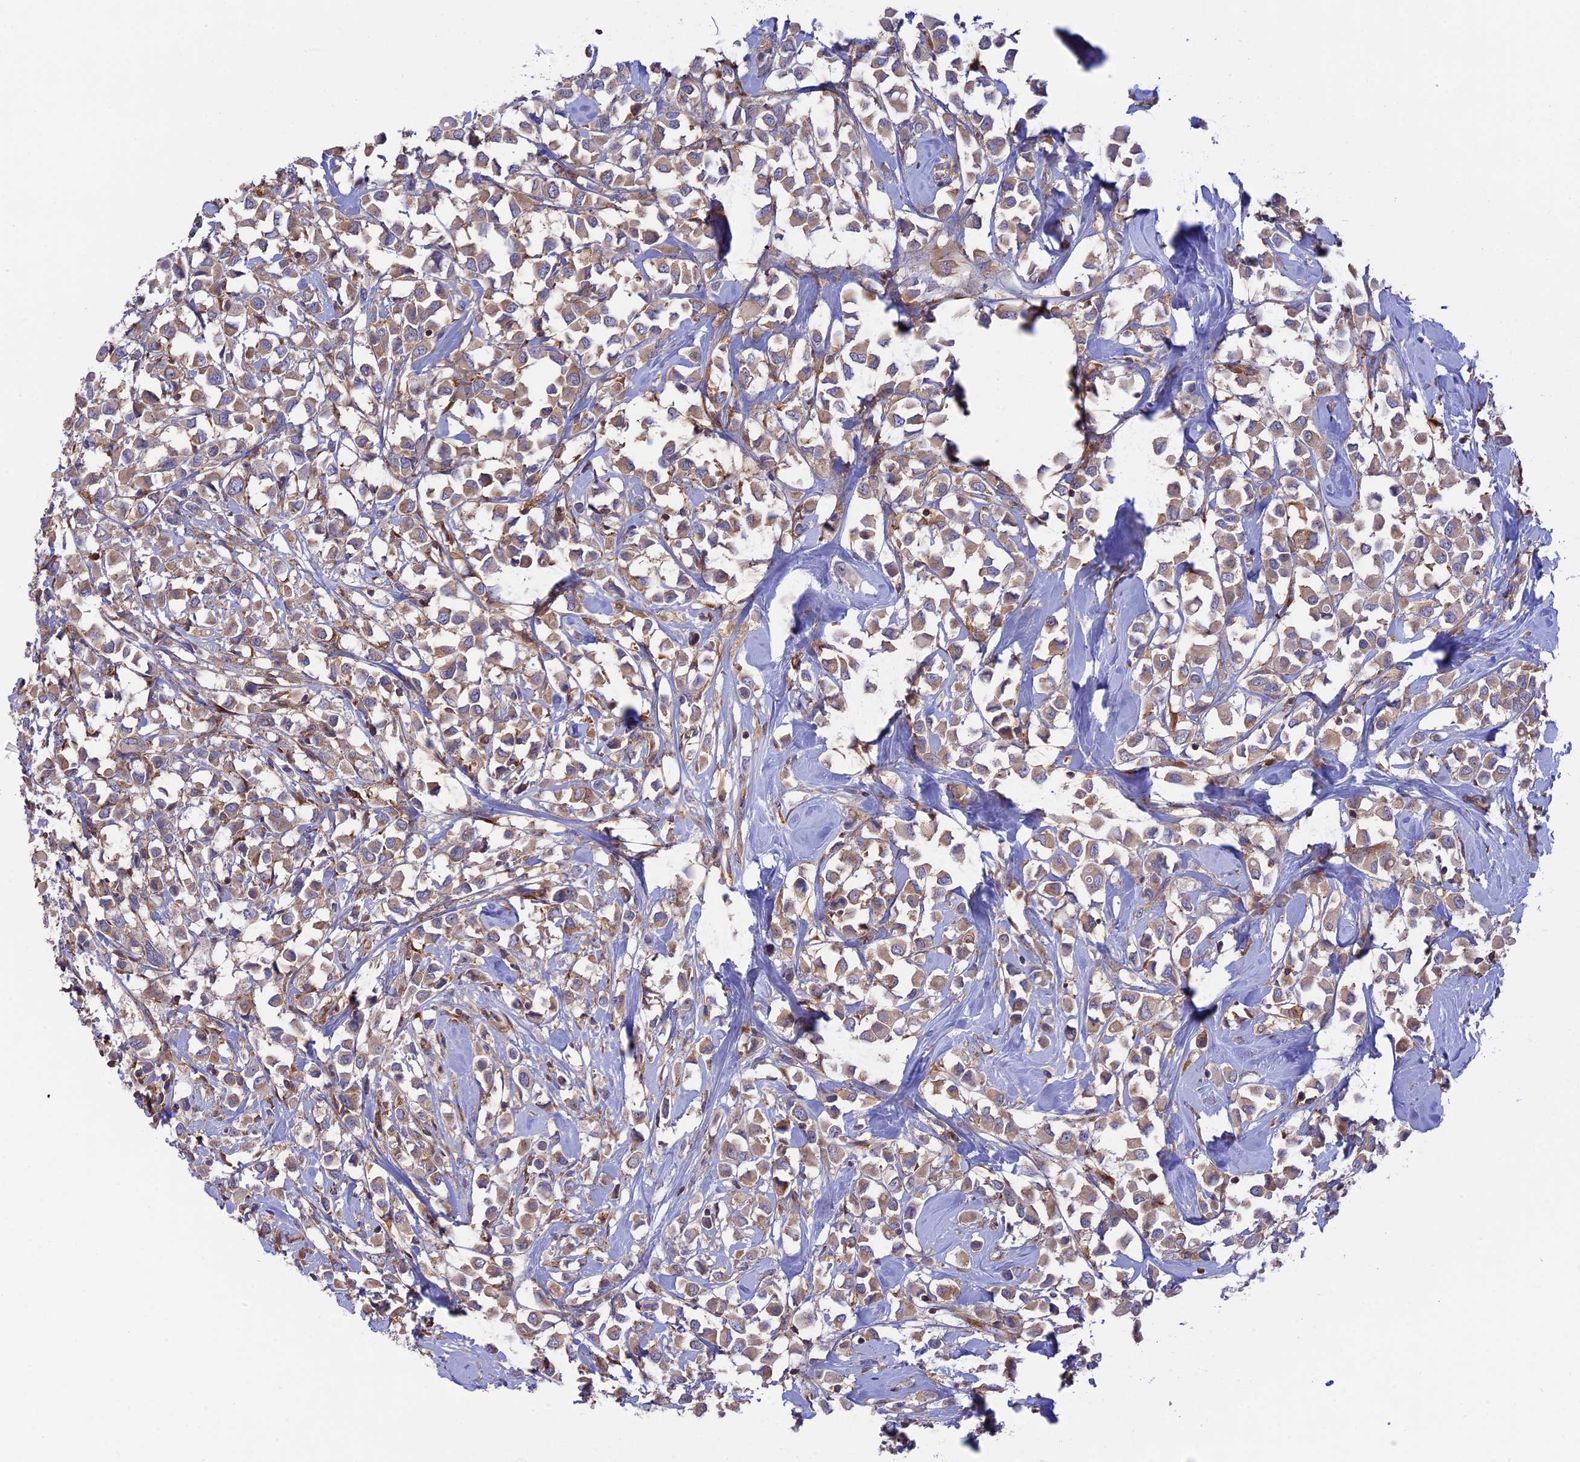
{"staining": {"intensity": "moderate", "quantity": "25%-75%", "location": "cytoplasmic/membranous"}, "tissue": "breast cancer", "cell_type": "Tumor cells", "image_type": "cancer", "snomed": [{"axis": "morphology", "description": "Duct carcinoma"}, {"axis": "topography", "description": "Breast"}], "caption": "A high-resolution micrograph shows IHC staining of breast cancer (infiltrating ductal carcinoma), which reveals moderate cytoplasmic/membranous positivity in about 25%-75% of tumor cells.", "gene": "GMIP", "patient": {"sex": "female", "age": 61}}